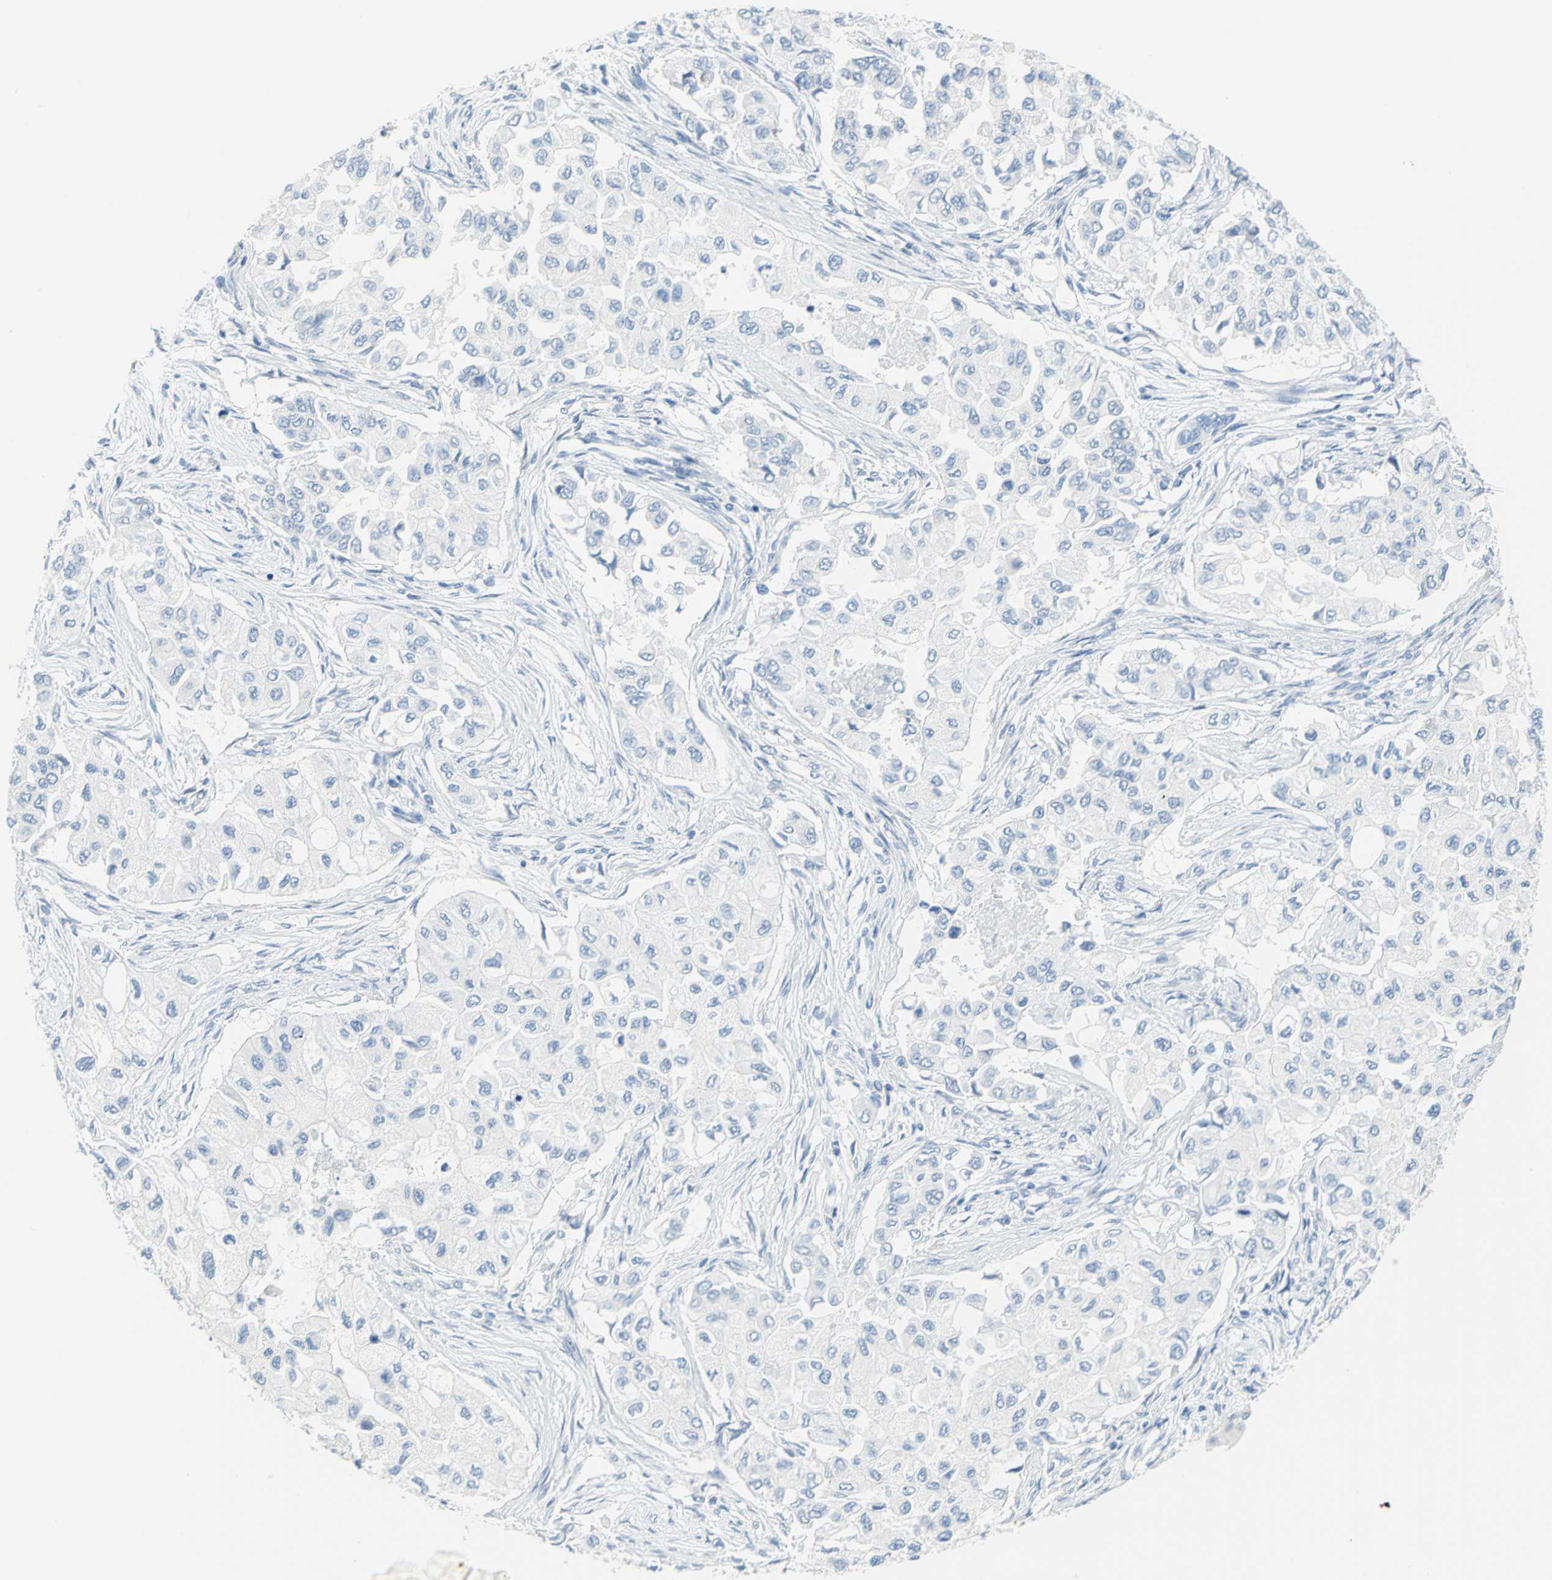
{"staining": {"intensity": "negative", "quantity": "none", "location": "none"}, "tissue": "breast cancer", "cell_type": "Tumor cells", "image_type": "cancer", "snomed": [{"axis": "morphology", "description": "Normal tissue, NOS"}, {"axis": "morphology", "description": "Duct carcinoma"}, {"axis": "topography", "description": "Breast"}], "caption": "Histopathology image shows no significant protein positivity in tumor cells of breast cancer (infiltrating ductal carcinoma). (Brightfield microscopy of DAB immunohistochemistry (IHC) at high magnification).", "gene": "PKLR", "patient": {"sex": "female", "age": 49}}